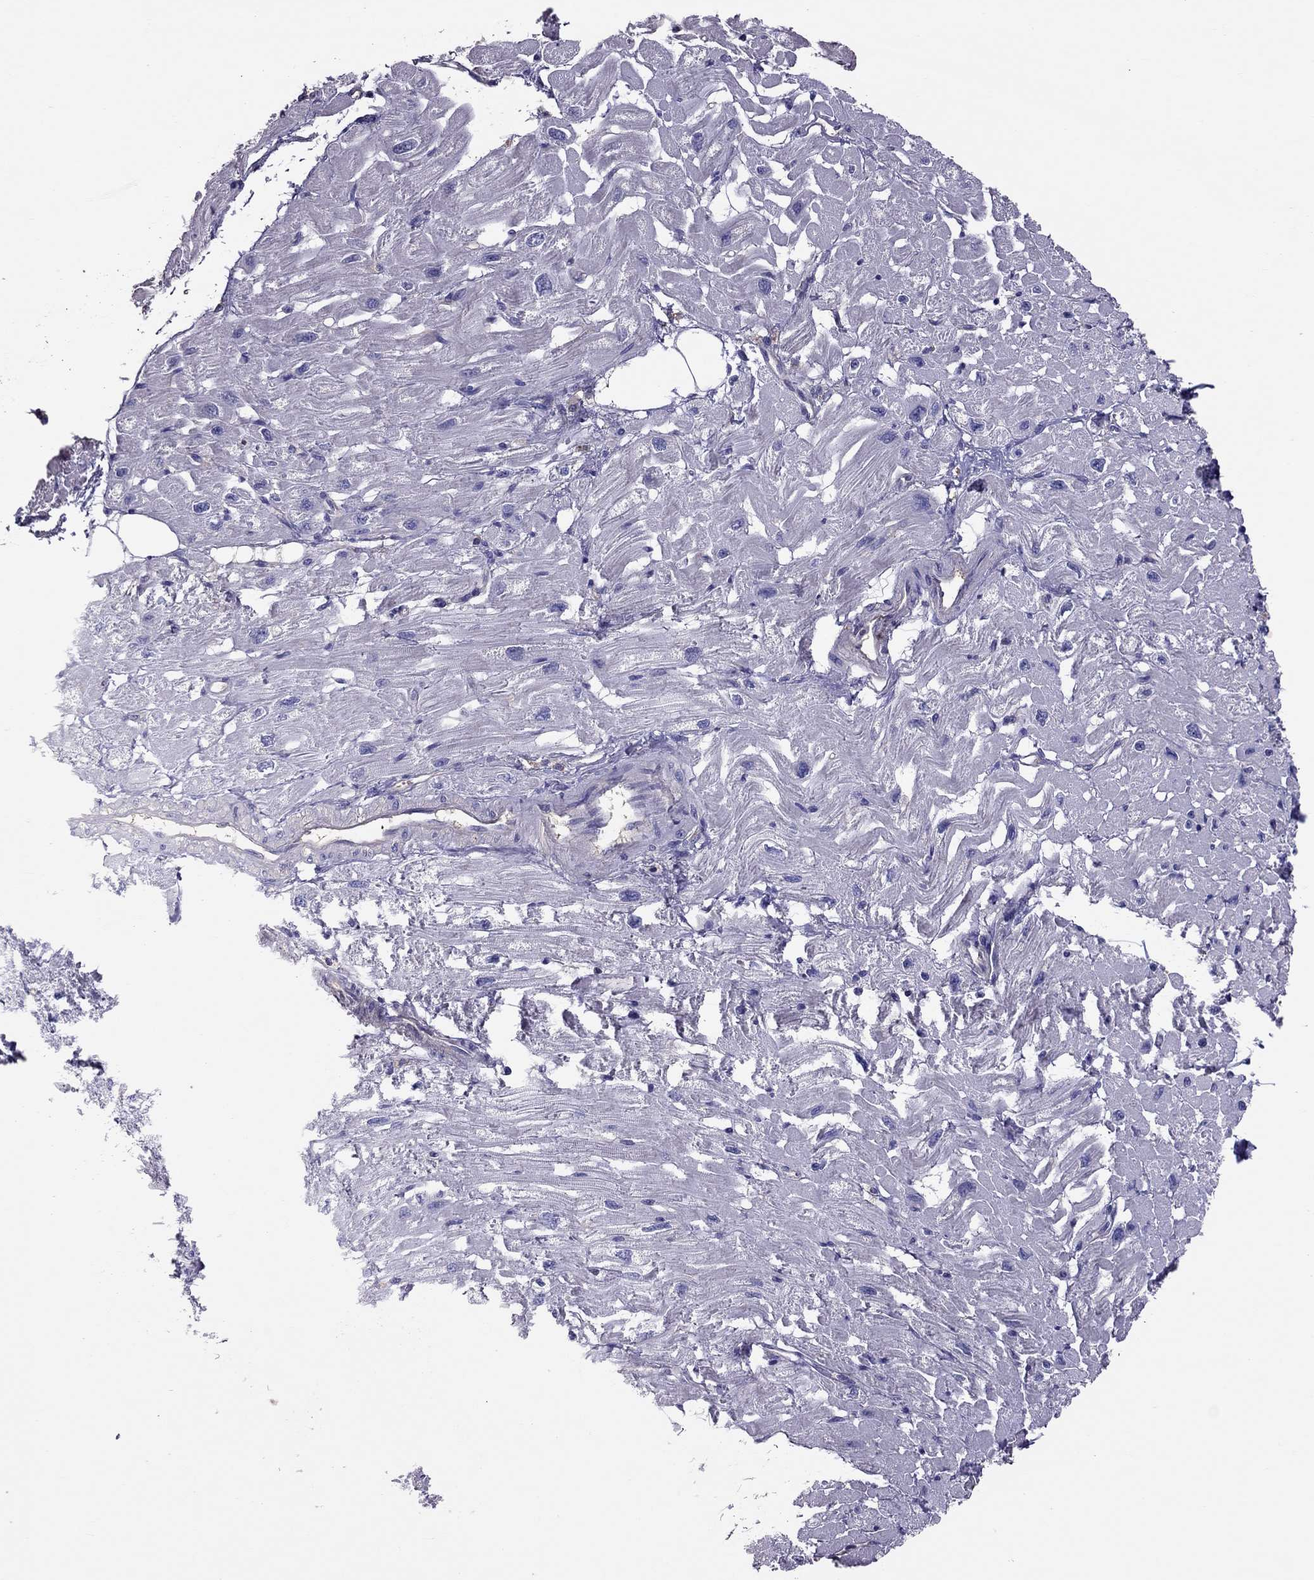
{"staining": {"intensity": "negative", "quantity": "none", "location": "none"}, "tissue": "heart muscle", "cell_type": "Cardiomyocytes", "image_type": "normal", "snomed": [{"axis": "morphology", "description": "Normal tissue, NOS"}, {"axis": "topography", "description": "Heart"}], "caption": "Immunohistochemistry (IHC) histopathology image of benign heart muscle: heart muscle stained with DAB shows no significant protein staining in cardiomyocytes. (Immunohistochemistry, brightfield microscopy, high magnification).", "gene": "TEX22", "patient": {"sex": "male", "age": 66}}